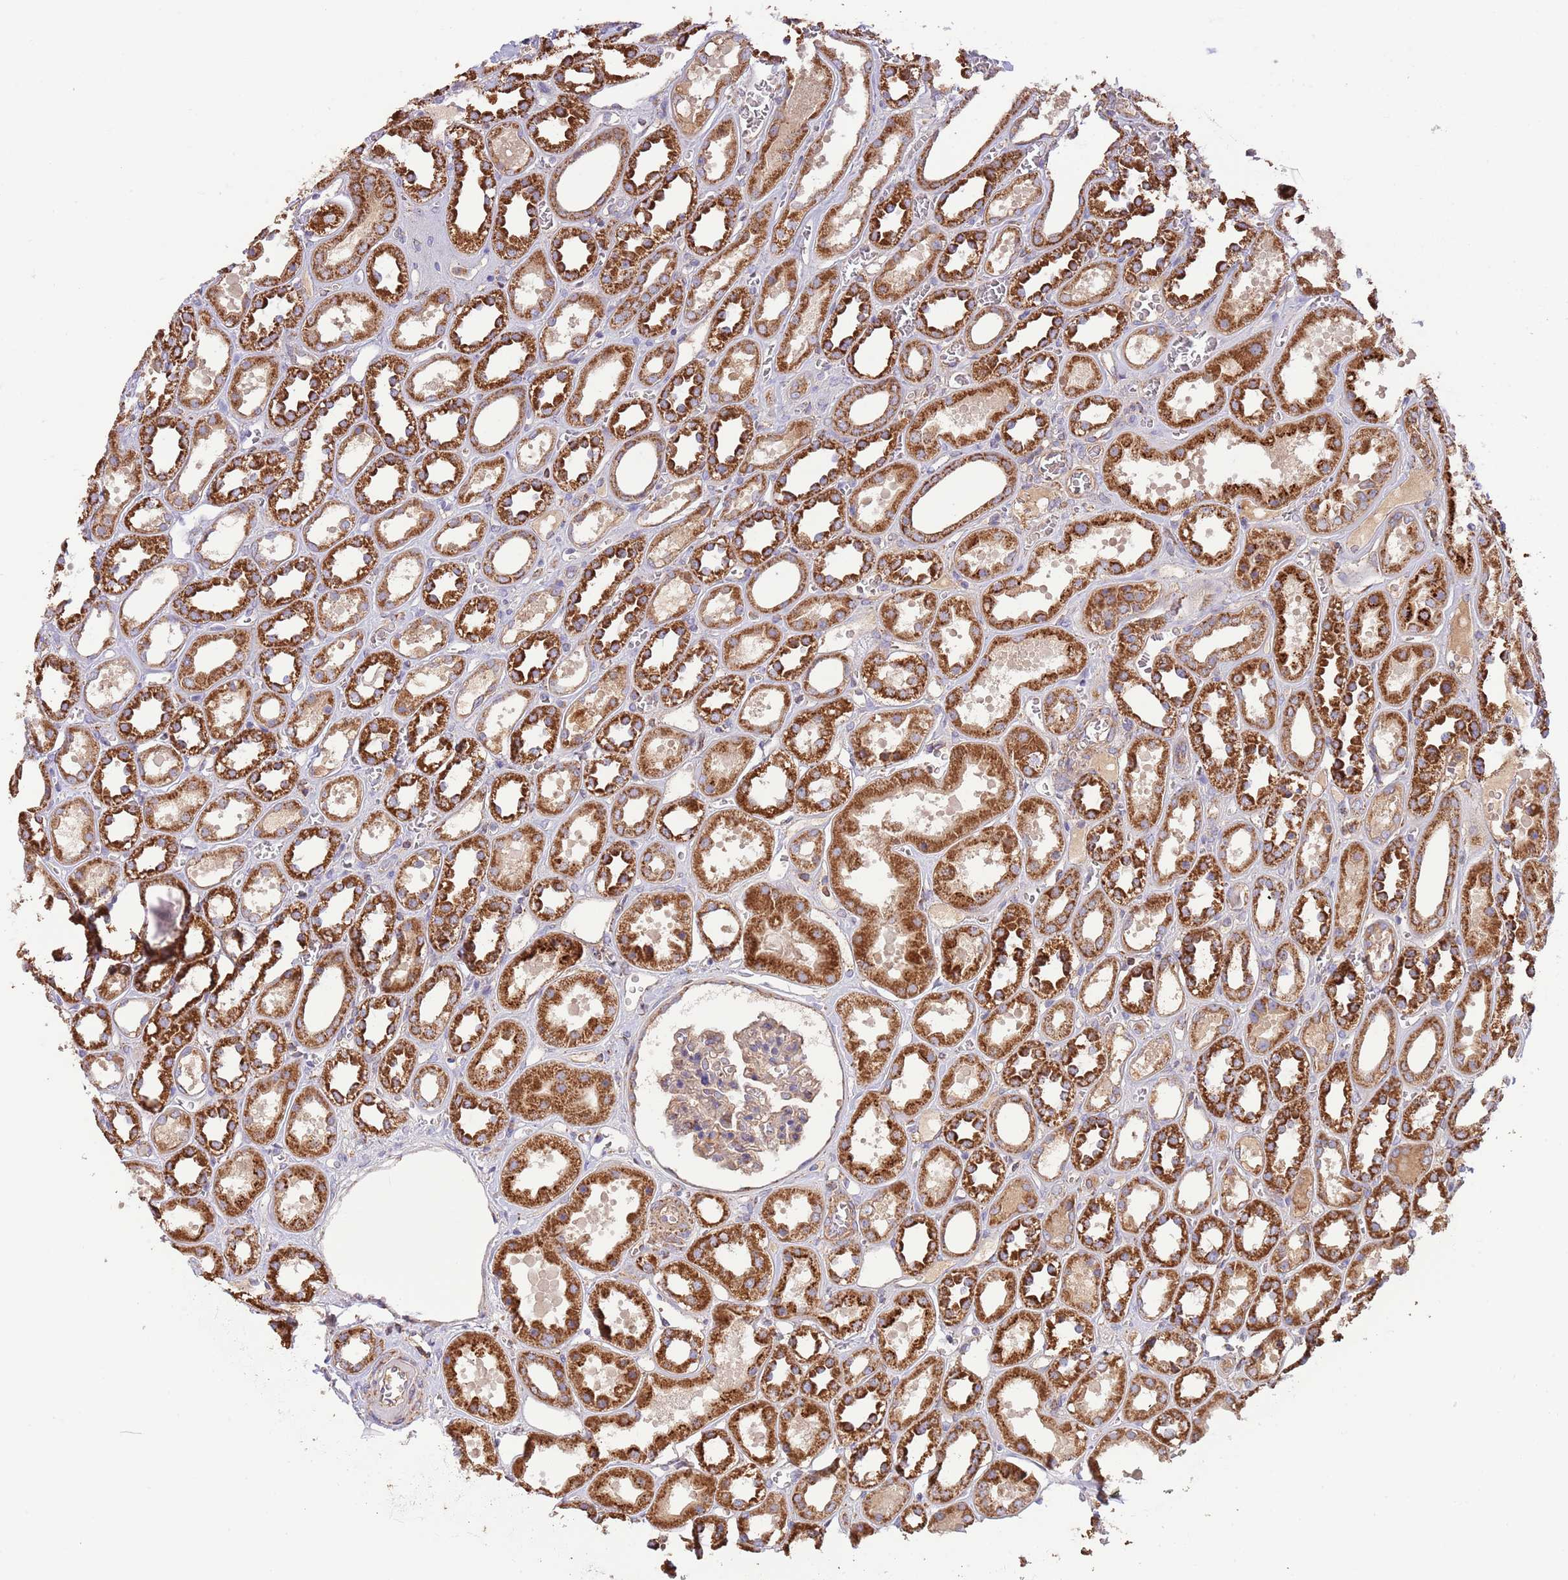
{"staining": {"intensity": "moderate", "quantity": "25%-75%", "location": "cytoplasmic/membranous"}, "tissue": "kidney", "cell_type": "Cells in glomeruli", "image_type": "normal", "snomed": [{"axis": "morphology", "description": "Normal tissue, NOS"}, {"axis": "topography", "description": "Kidney"}], "caption": "Brown immunohistochemical staining in benign kidney shows moderate cytoplasmic/membranous staining in about 25%-75% of cells in glomeruli.", "gene": "DNAJA3", "patient": {"sex": "female", "age": 41}}